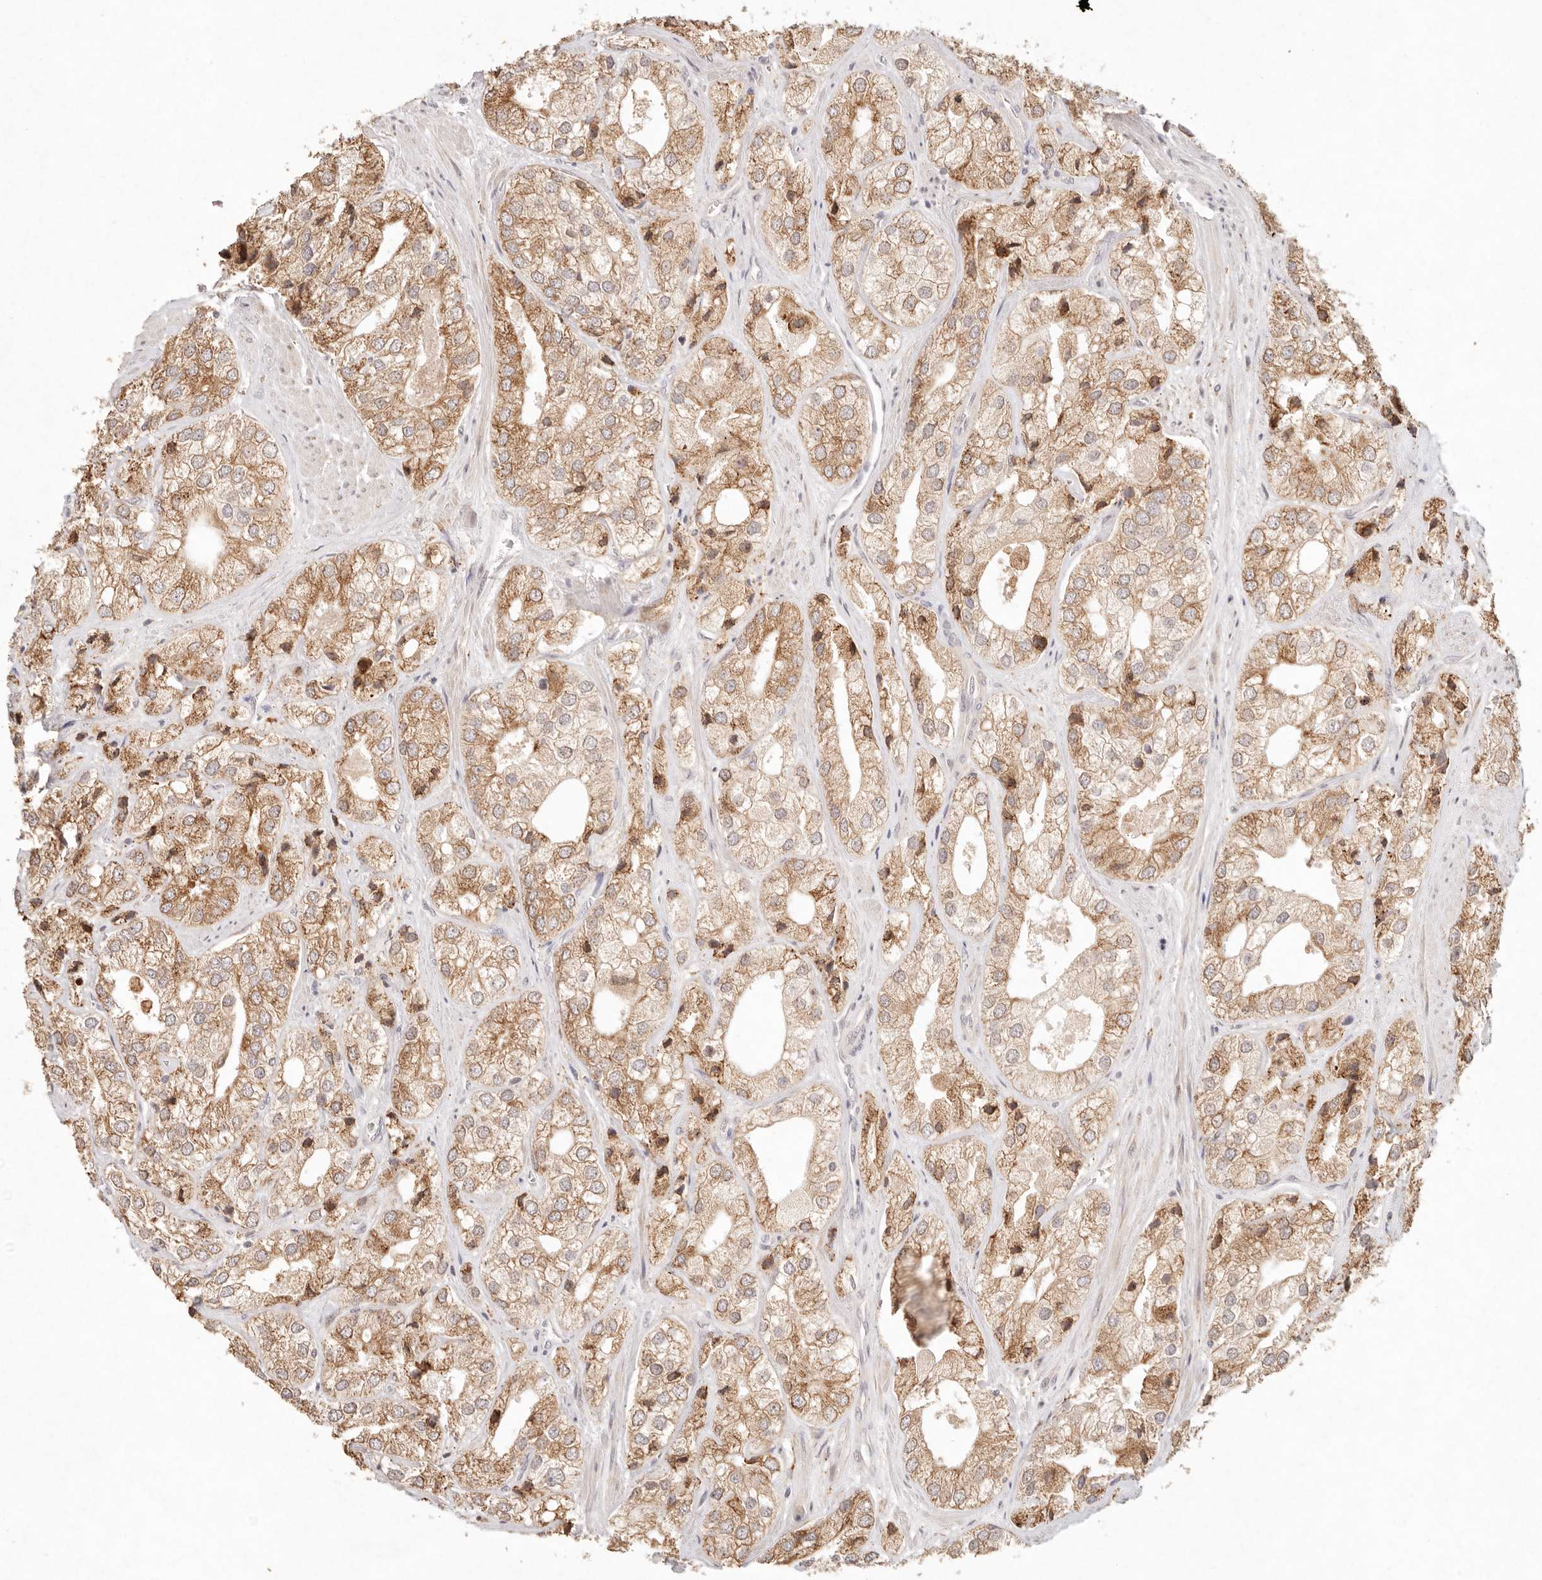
{"staining": {"intensity": "moderate", "quantity": ">75%", "location": "cytoplasmic/membranous"}, "tissue": "prostate cancer", "cell_type": "Tumor cells", "image_type": "cancer", "snomed": [{"axis": "morphology", "description": "Adenocarcinoma, High grade"}, {"axis": "topography", "description": "Prostate"}], "caption": "Protein expression analysis of human prostate adenocarcinoma (high-grade) reveals moderate cytoplasmic/membranous expression in approximately >75% of tumor cells. Nuclei are stained in blue.", "gene": "C1orf127", "patient": {"sex": "male", "age": 50}}